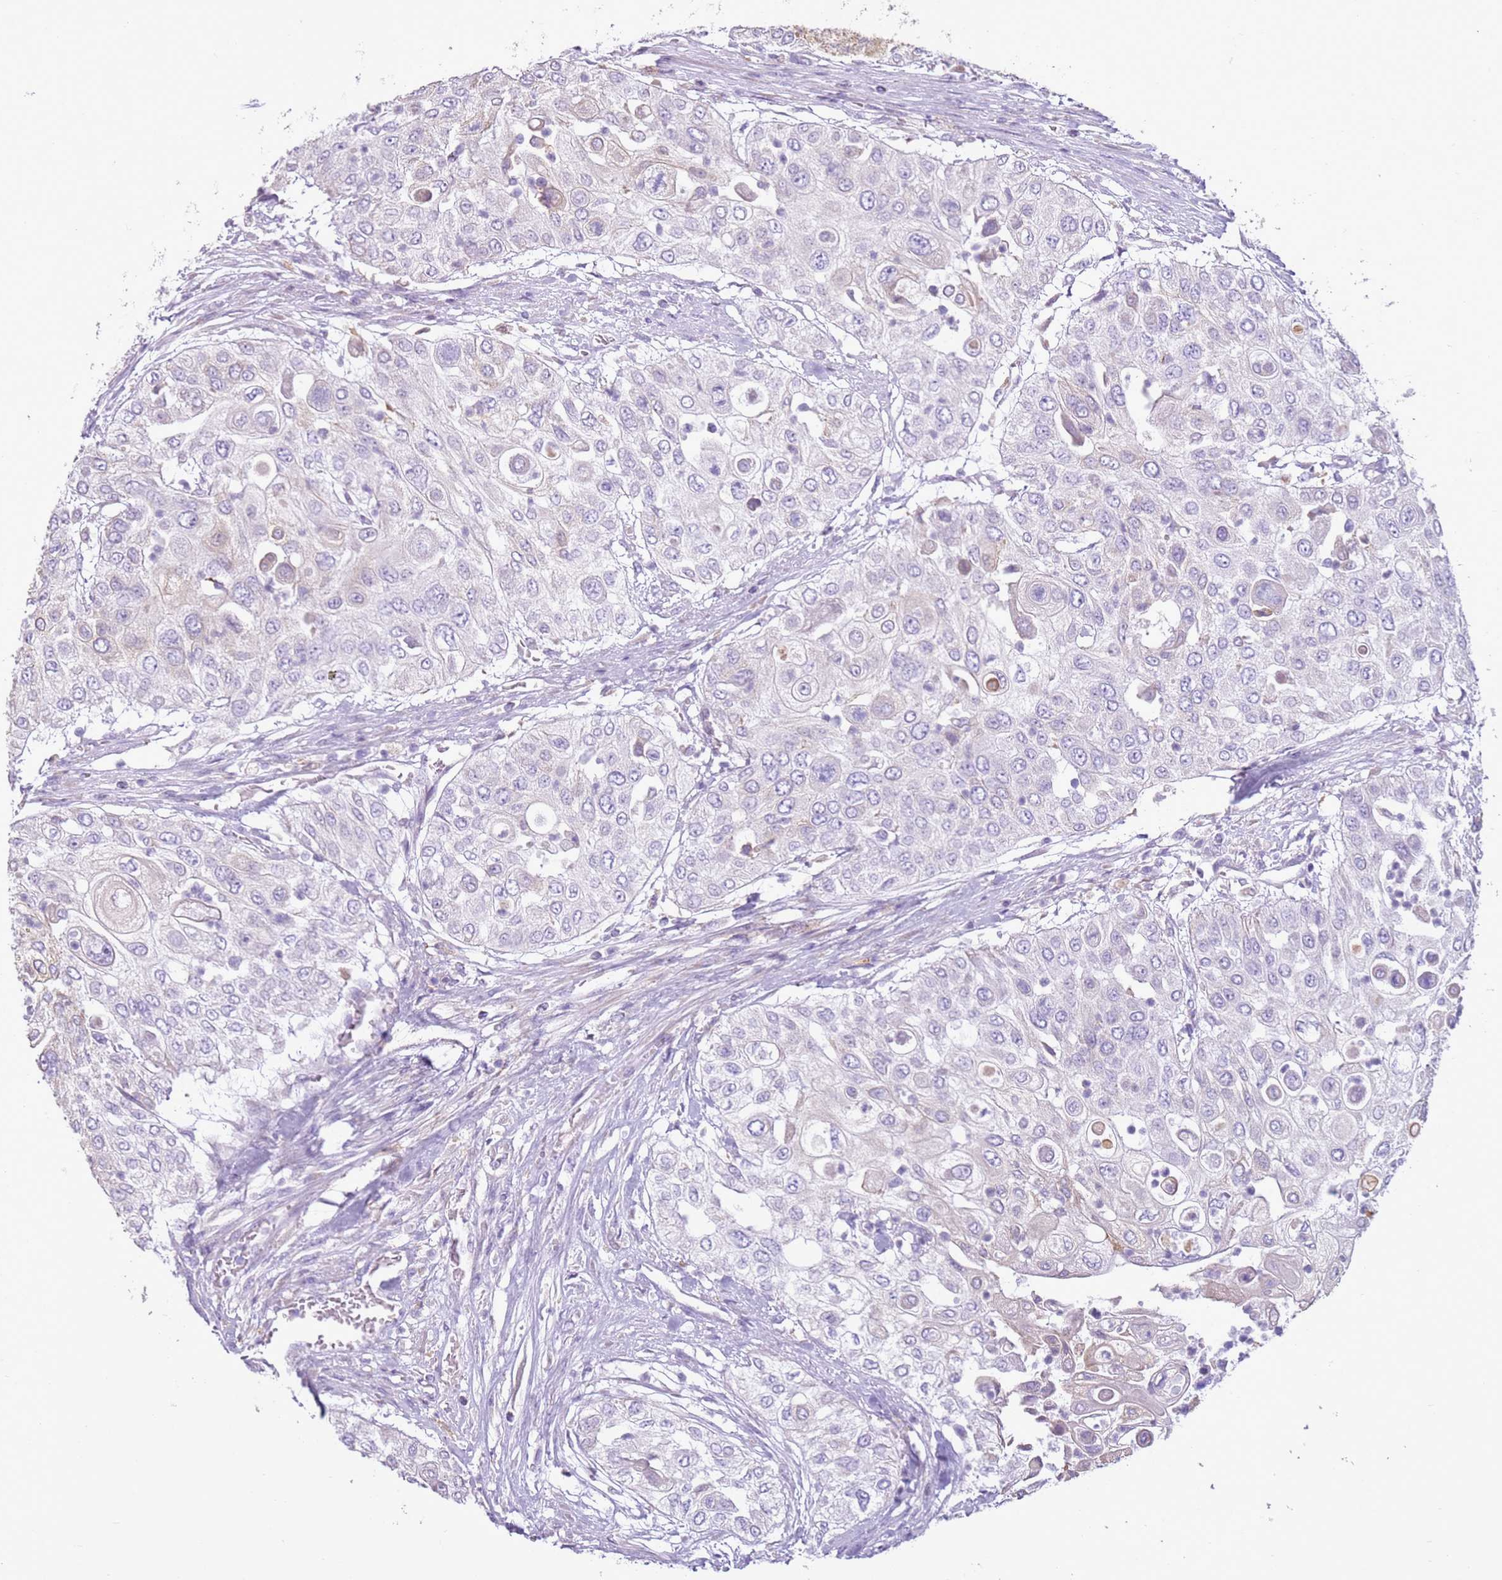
{"staining": {"intensity": "negative", "quantity": "none", "location": "none"}, "tissue": "urothelial cancer", "cell_type": "Tumor cells", "image_type": "cancer", "snomed": [{"axis": "morphology", "description": "Urothelial carcinoma, High grade"}, {"axis": "topography", "description": "Urinary bladder"}], "caption": "Tumor cells are negative for brown protein staining in urothelial carcinoma (high-grade).", "gene": "OAF", "patient": {"sex": "female", "age": 79}}